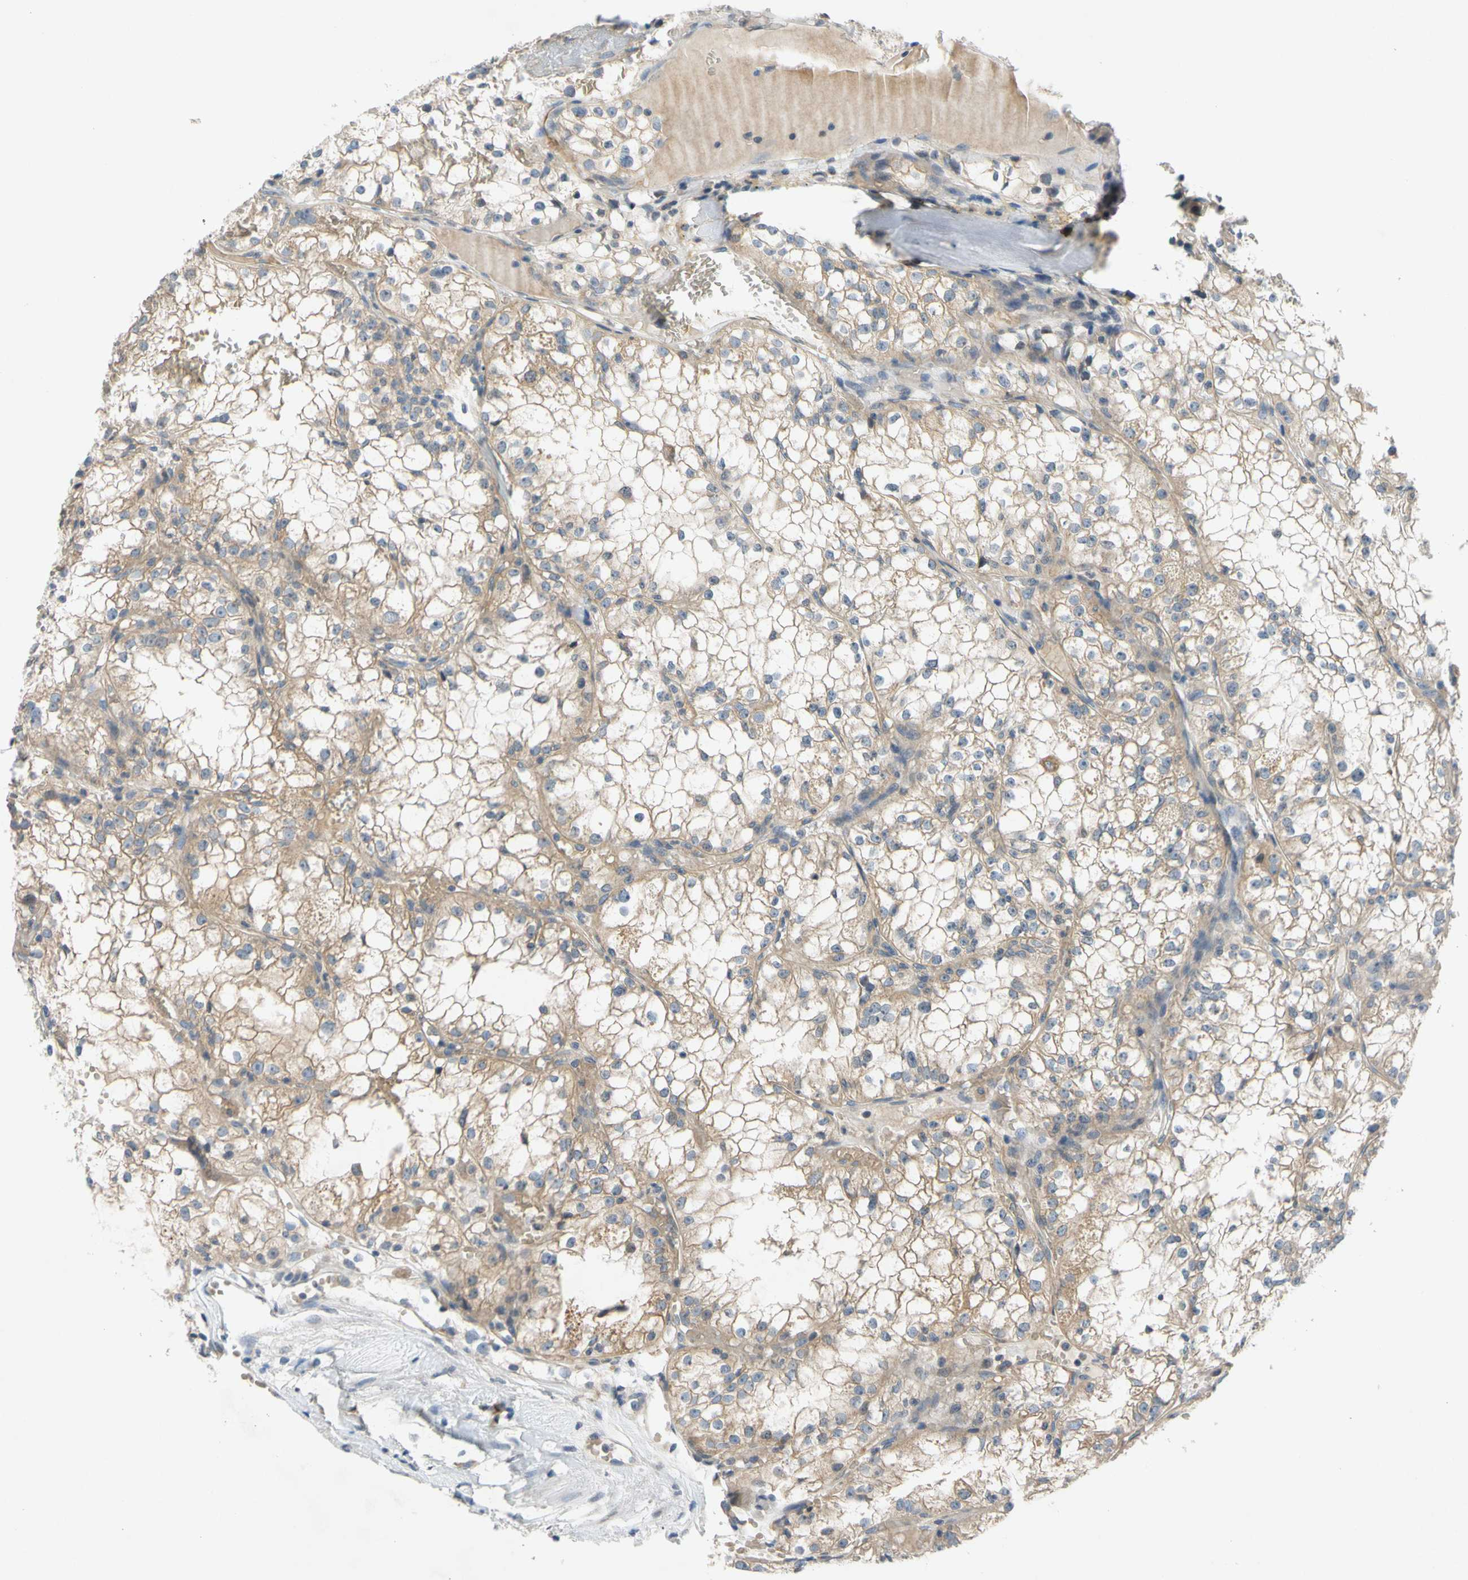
{"staining": {"intensity": "weak", "quantity": ">75%", "location": "cytoplasmic/membranous"}, "tissue": "renal cancer", "cell_type": "Tumor cells", "image_type": "cancer", "snomed": [{"axis": "morphology", "description": "Adenocarcinoma, NOS"}, {"axis": "topography", "description": "Kidney"}], "caption": "Renal cancer (adenocarcinoma) stained with a brown dye reveals weak cytoplasmic/membranous positive expression in approximately >75% of tumor cells.", "gene": "ADD2", "patient": {"sex": "male", "age": 56}}